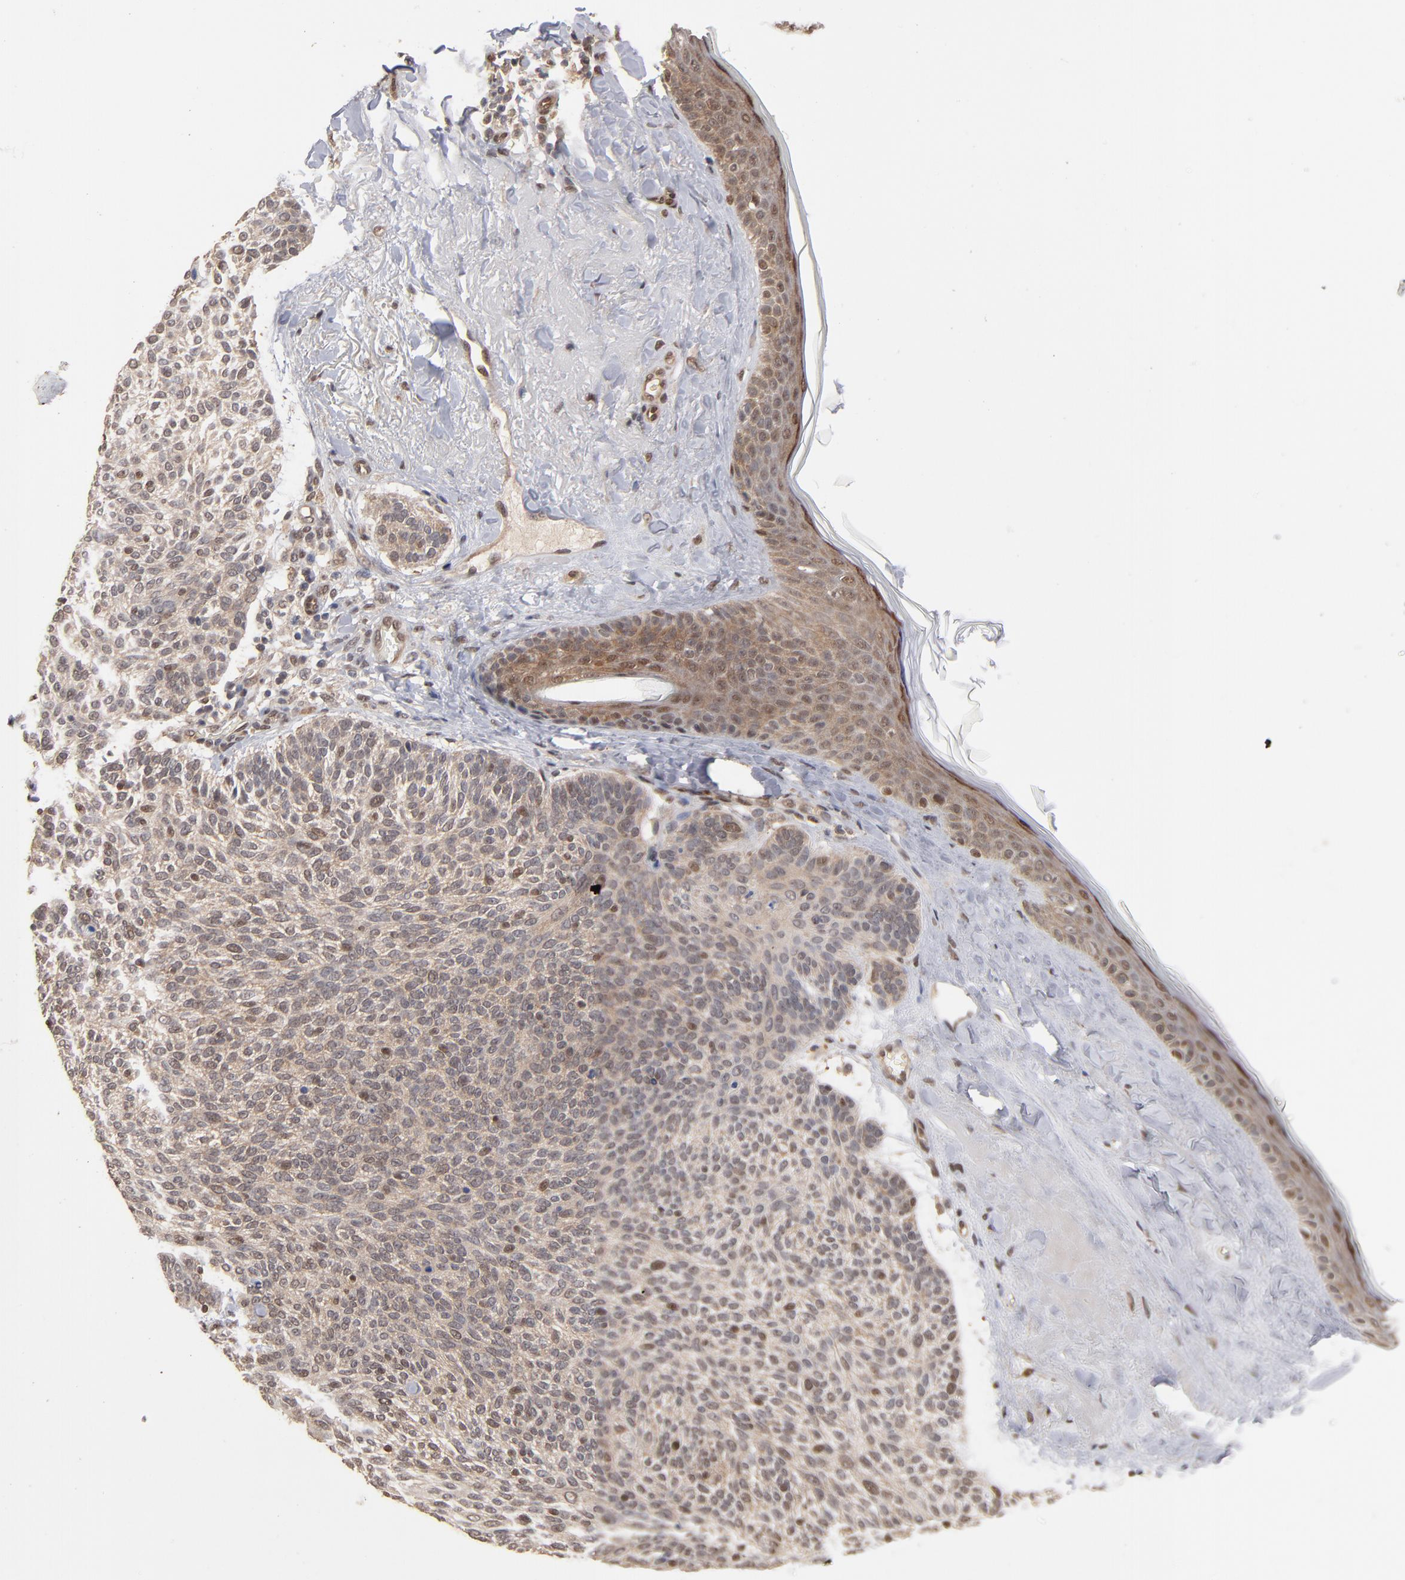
{"staining": {"intensity": "weak", "quantity": ">75%", "location": "cytoplasmic/membranous,nuclear"}, "tissue": "skin cancer", "cell_type": "Tumor cells", "image_type": "cancer", "snomed": [{"axis": "morphology", "description": "Normal tissue, NOS"}, {"axis": "morphology", "description": "Basal cell carcinoma"}, {"axis": "topography", "description": "Skin"}], "caption": "Weak cytoplasmic/membranous and nuclear expression is seen in about >75% of tumor cells in skin cancer. (Brightfield microscopy of DAB IHC at high magnification).", "gene": "HUWE1", "patient": {"sex": "female", "age": 70}}